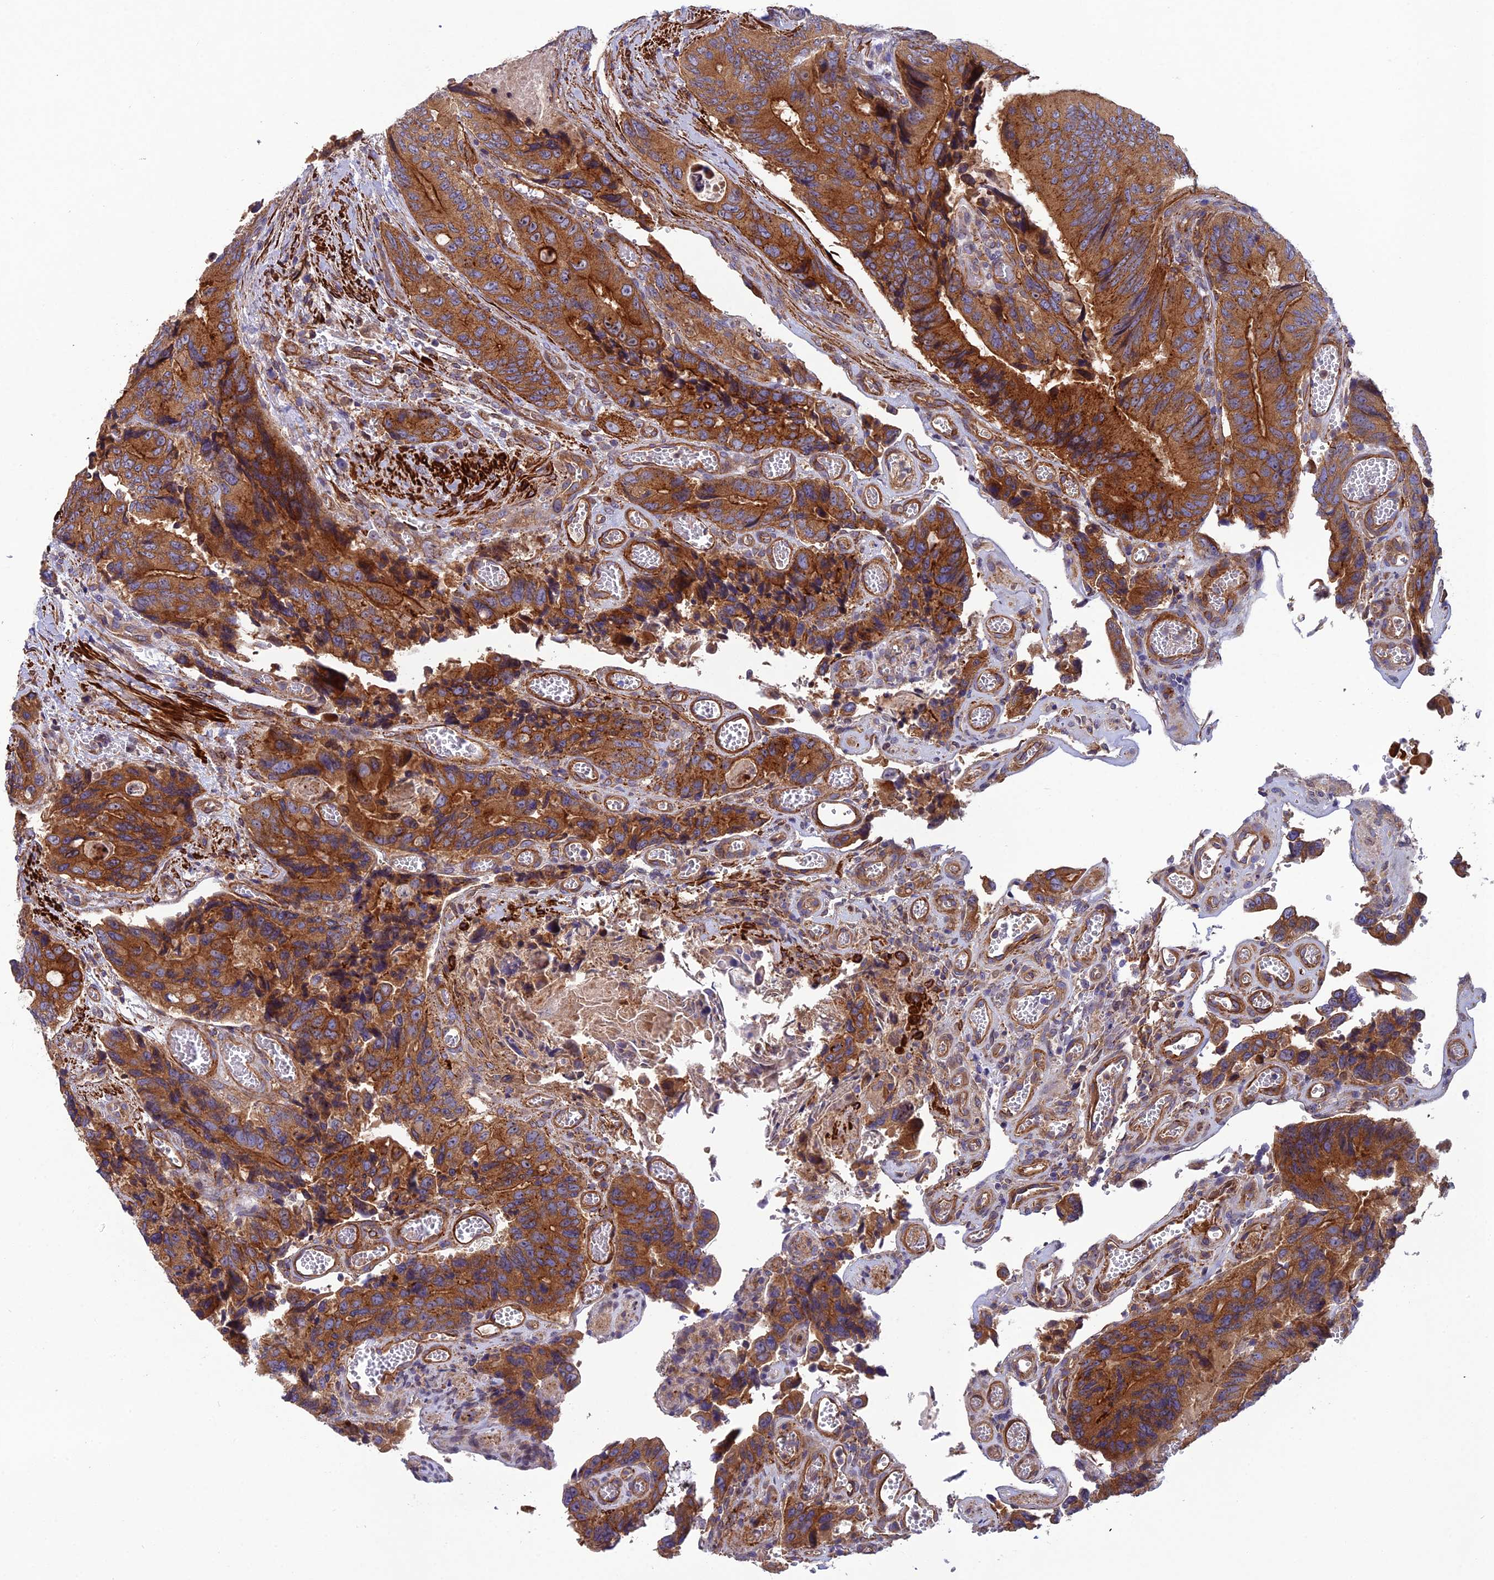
{"staining": {"intensity": "strong", "quantity": ">75%", "location": "cytoplasmic/membranous"}, "tissue": "colorectal cancer", "cell_type": "Tumor cells", "image_type": "cancer", "snomed": [{"axis": "morphology", "description": "Adenocarcinoma, NOS"}, {"axis": "topography", "description": "Colon"}], "caption": "High-power microscopy captured an IHC histopathology image of adenocarcinoma (colorectal), revealing strong cytoplasmic/membranous expression in about >75% of tumor cells. The staining was performed using DAB to visualize the protein expression in brown, while the nuclei were stained in blue with hematoxylin (Magnification: 20x).", "gene": "RALGAPA2", "patient": {"sex": "male", "age": 84}}